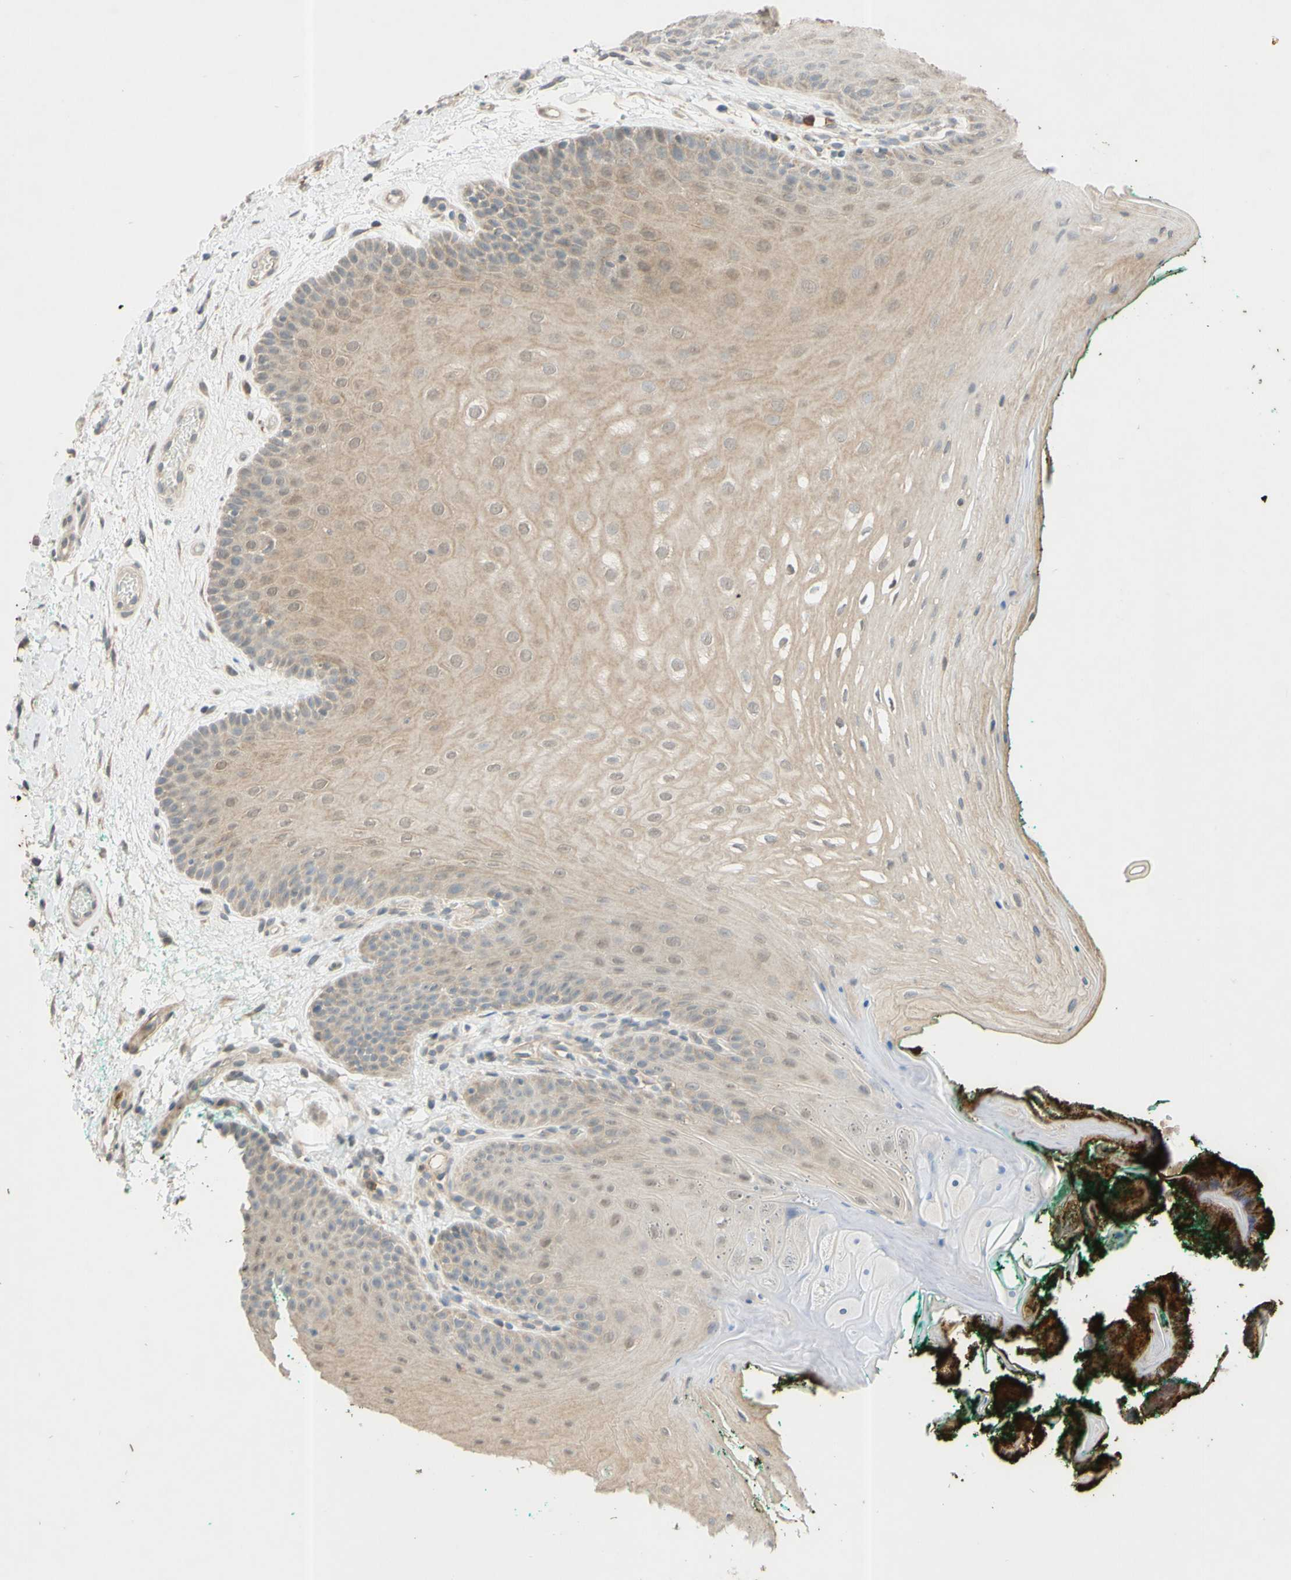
{"staining": {"intensity": "weak", "quantity": ">75%", "location": "cytoplasmic/membranous"}, "tissue": "oral mucosa", "cell_type": "Squamous epithelial cells", "image_type": "normal", "snomed": [{"axis": "morphology", "description": "Normal tissue, NOS"}, {"axis": "topography", "description": "Skeletal muscle"}, {"axis": "topography", "description": "Oral tissue"}], "caption": "Oral mucosa stained with DAB (3,3'-diaminobenzidine) immunohistochemistry (IHC) displays low levels of weak cytoplasmic/membranous staining in about >75% of squamous epithelial cells. Using DAB (3,3'-diaminobenzidine) (brown) and hematoxylin (blue) stains, captured at high magnification using brightfield microscopy.", "gene": "GATA1", "patient": {"sex": "male", "age": 58}}